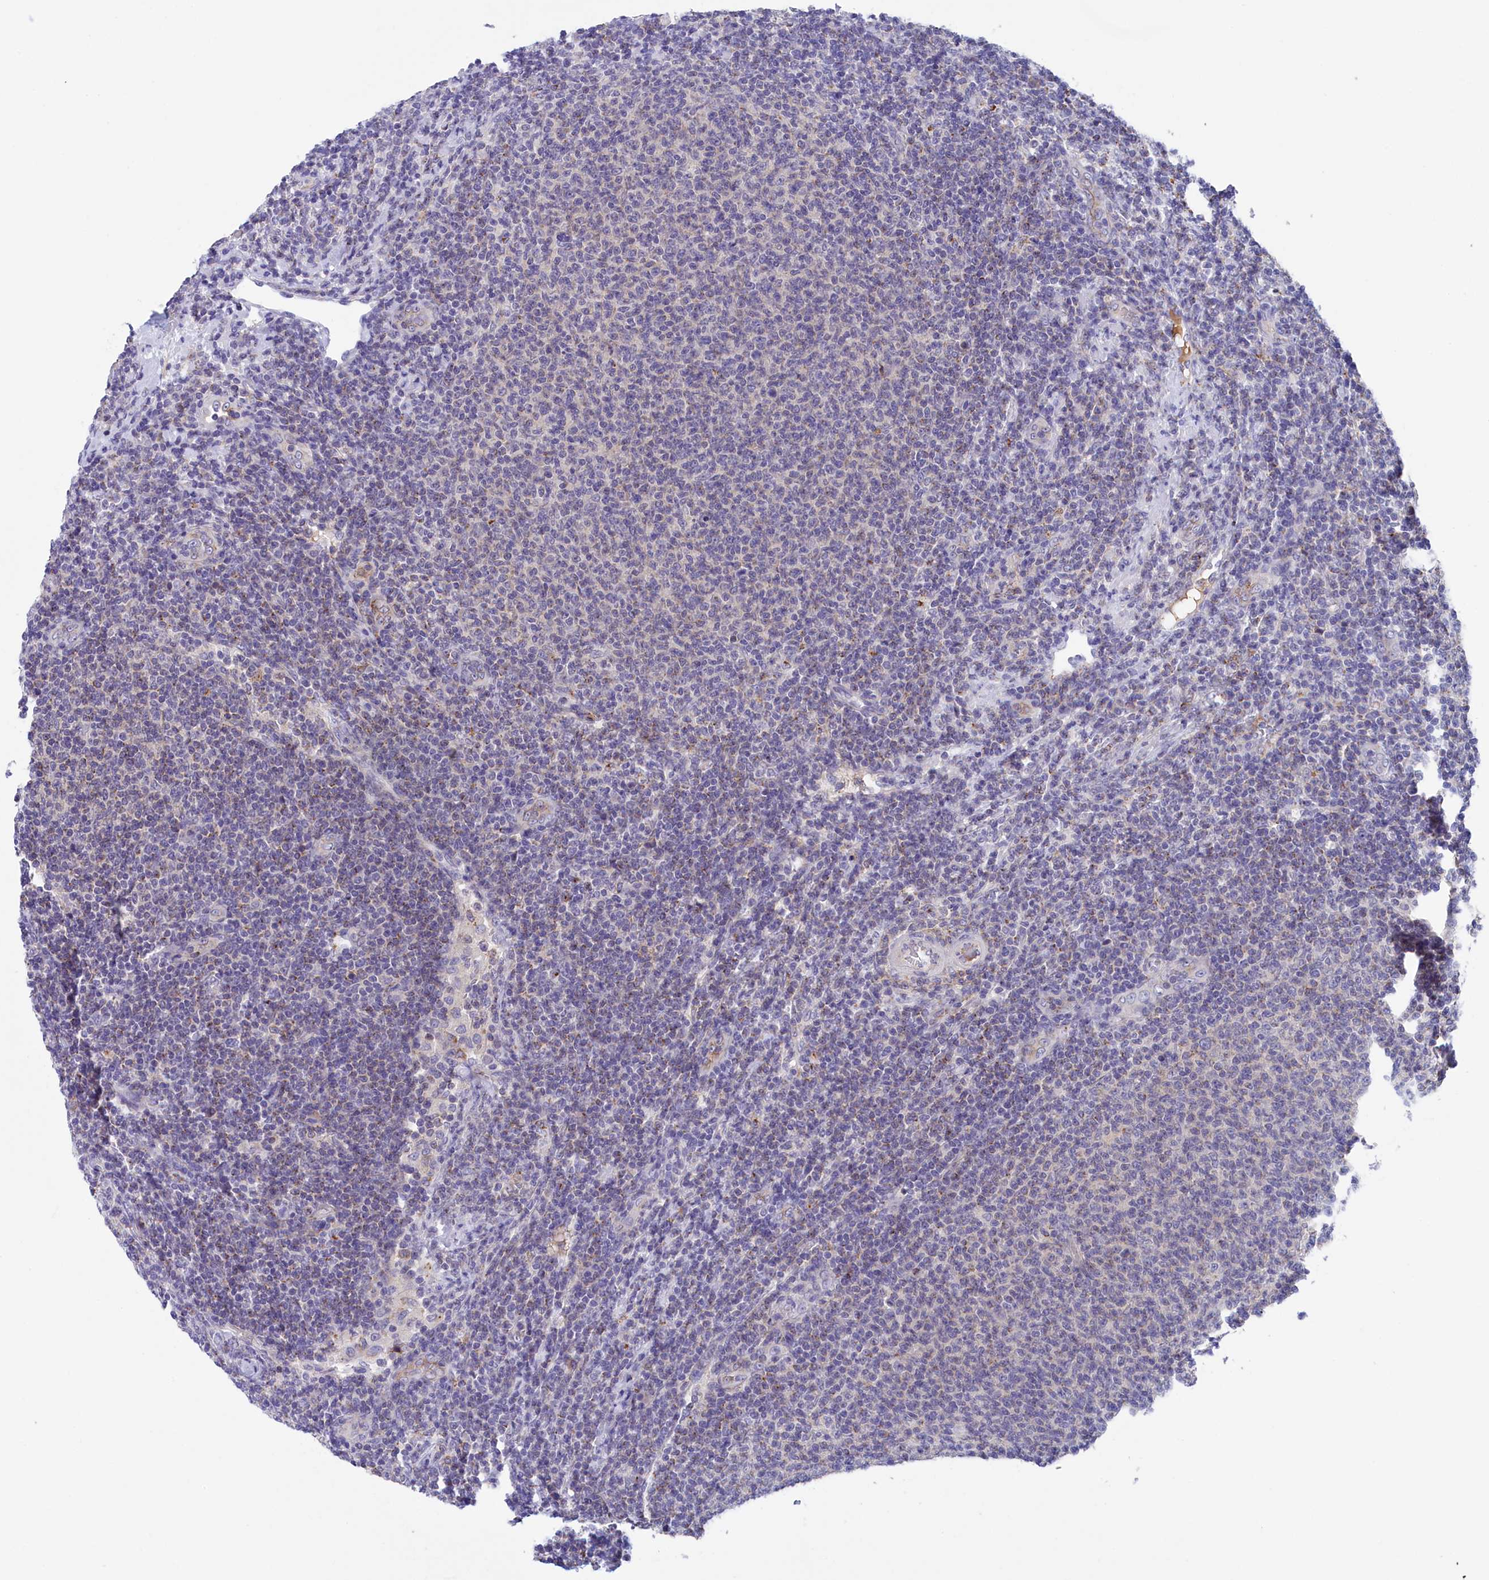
{"staining": {"intensity": "negative", "quantity": "none", "location": "none"}, "tissue": "lymphoma", "cell_type": "Tumor cells", "image_type": "cancer", "snomed": [{"axis": "morphology", "description": "Malignant lymphoma, non-Hodgkin's type, Low grade"}, {"axis": "topography", "description": "Lymph node"}], "caption": "High magnification brightfield microscopy of low-grade malignant lymphoma, non-Hodgkin's type stained with DAB (3,3'-diaminobenzidine) (brown) and counterstained with hematoxylin (blue): tumor cells show no significant staining. Brightfield microscopy of immunohistochemistry (IHC) stained with DAB (3,3'-diaminobenzidine) (brown) and hematoxylin (blue), captured at high magnification.", "gene": "STYX", "patient": {"sex": "male", "age": 66}}